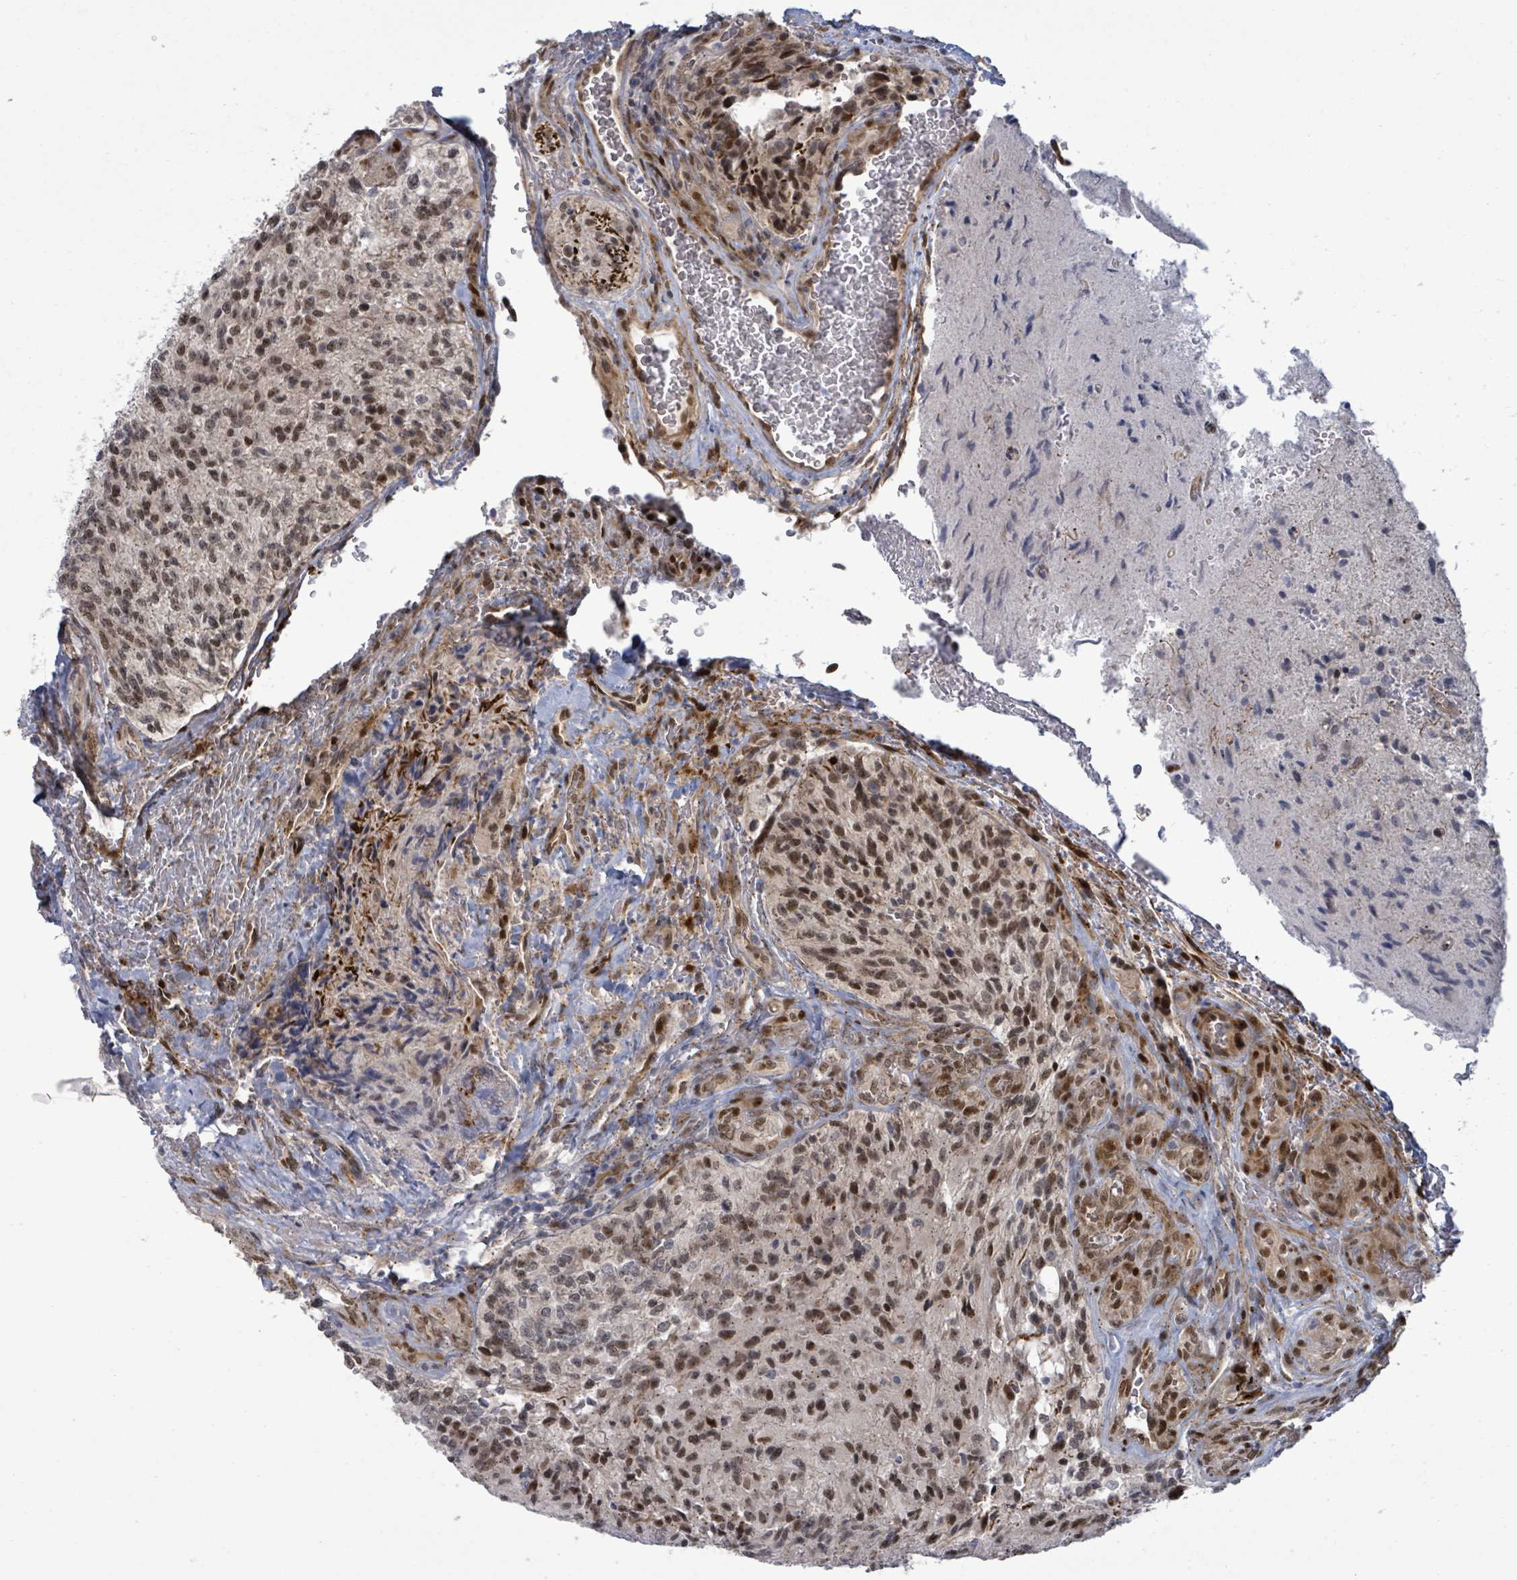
{"staining": {"intensity": "moderate", "quantity": "25%-75%", "location": "nuclear"}, "tissue": "glioma", "cell_type": "Tumor cells", "image_type": "cancer", "snomed": [{"axis": "morphology", "description": "Normal tissue, NOS"}, {"axis": "morphology", "description": "Glioma, malignant, High grade"}, {"axis": "topography", "description": "Cerebral cortex"}], "caption": "An immunohistochemistry photomicrograph of tumor tissue is shown. Protein staining in brown shows moderate nuclear positivity in glioma within tumor cells.", "gene": "TUSC1", "patient": {"sex": "male", "age": 56}}